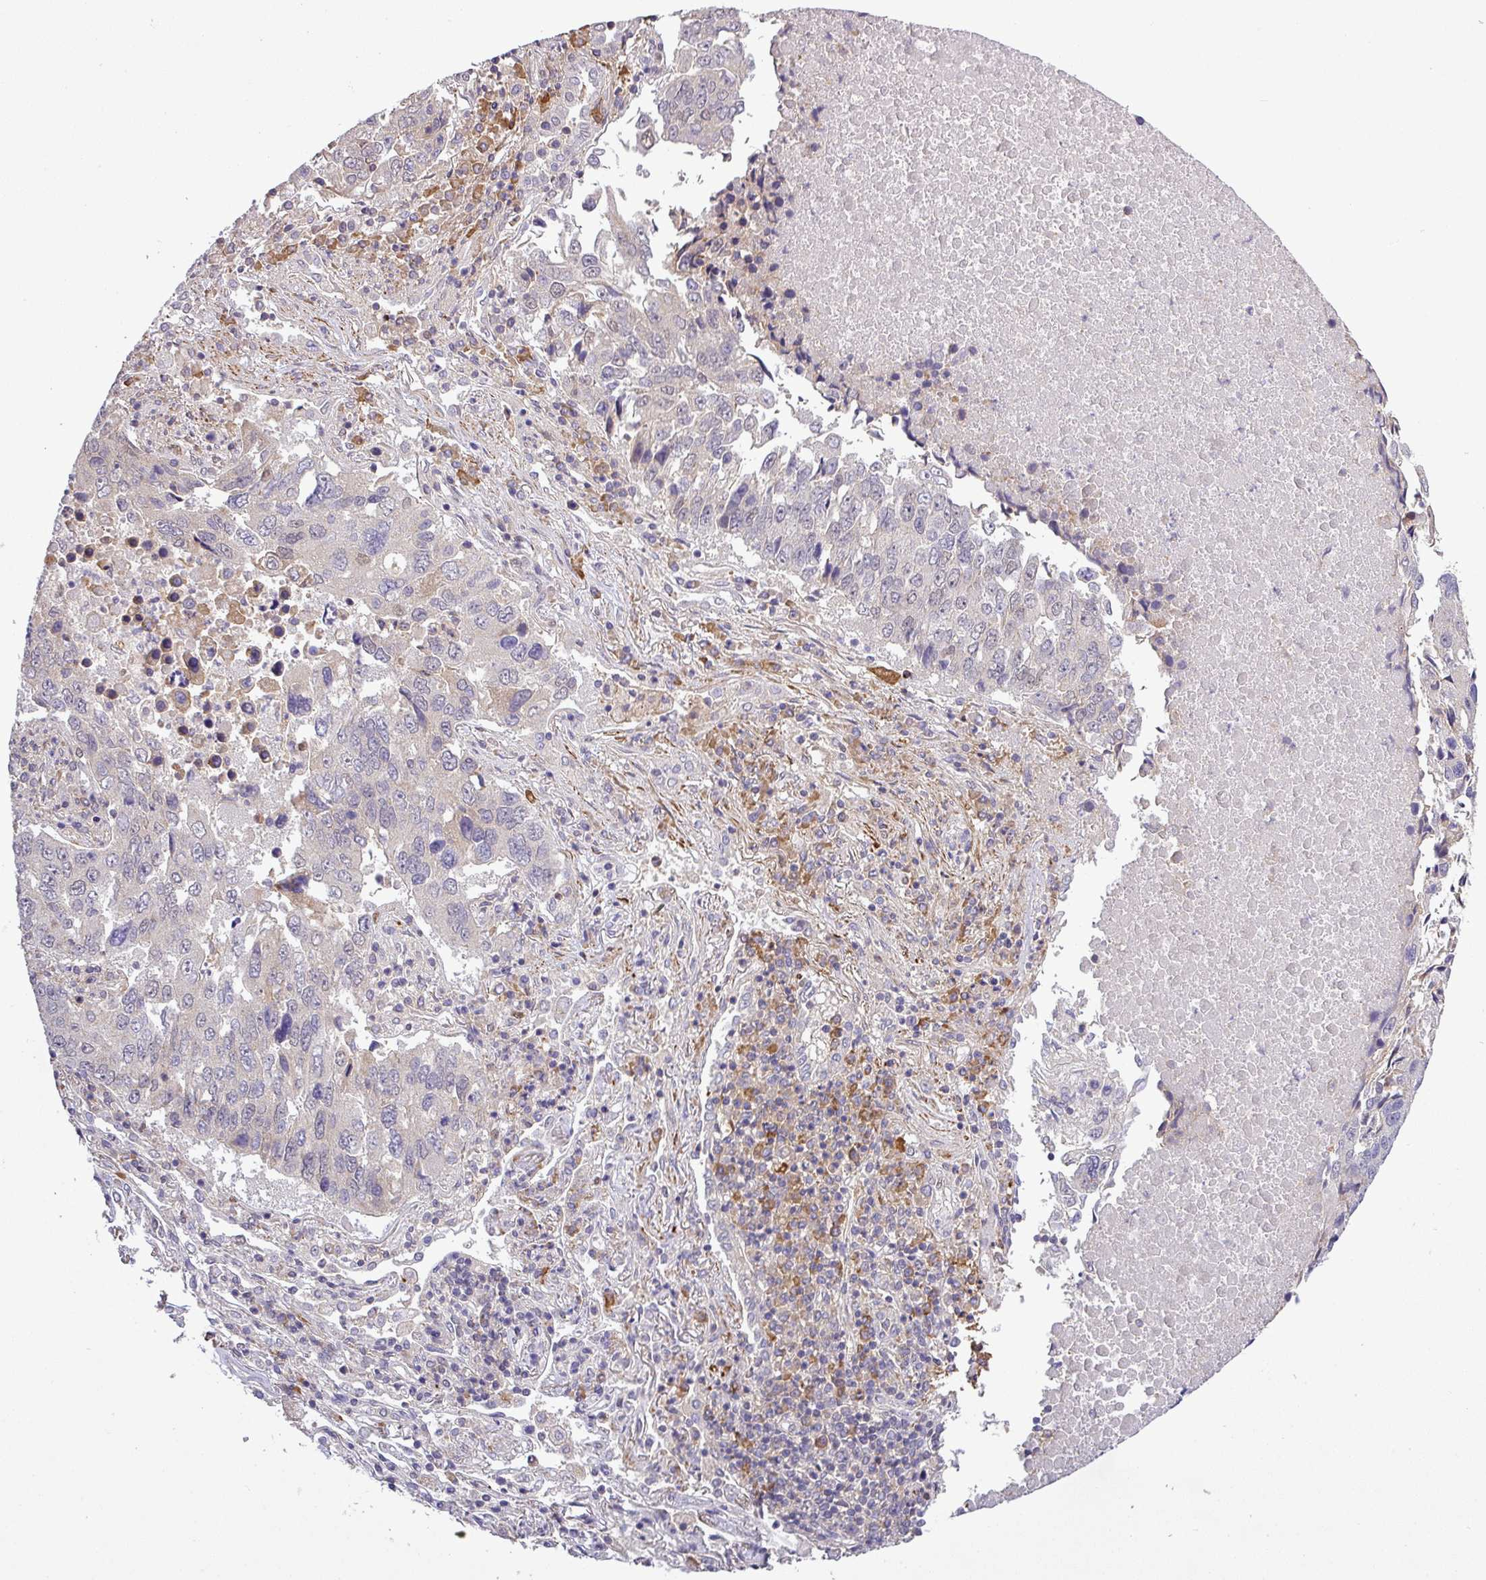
{"staining": {"intensity": "negative", "quantity": "none", "location": "none"}, "tissue": "lung cancer", "cell_type": "Tumor cells", "image_type": "cancer", "snomed": [{"axis": "morphology", "description": "Squamous cell carcinoma, NOS"}, {"axis": "topography", "description": "Lung"}], "caption": "Tumor cells show no significant positivity in lung cancer.", "gene": "TPRA1", "patient": {"sex": "female", "age": 66}}